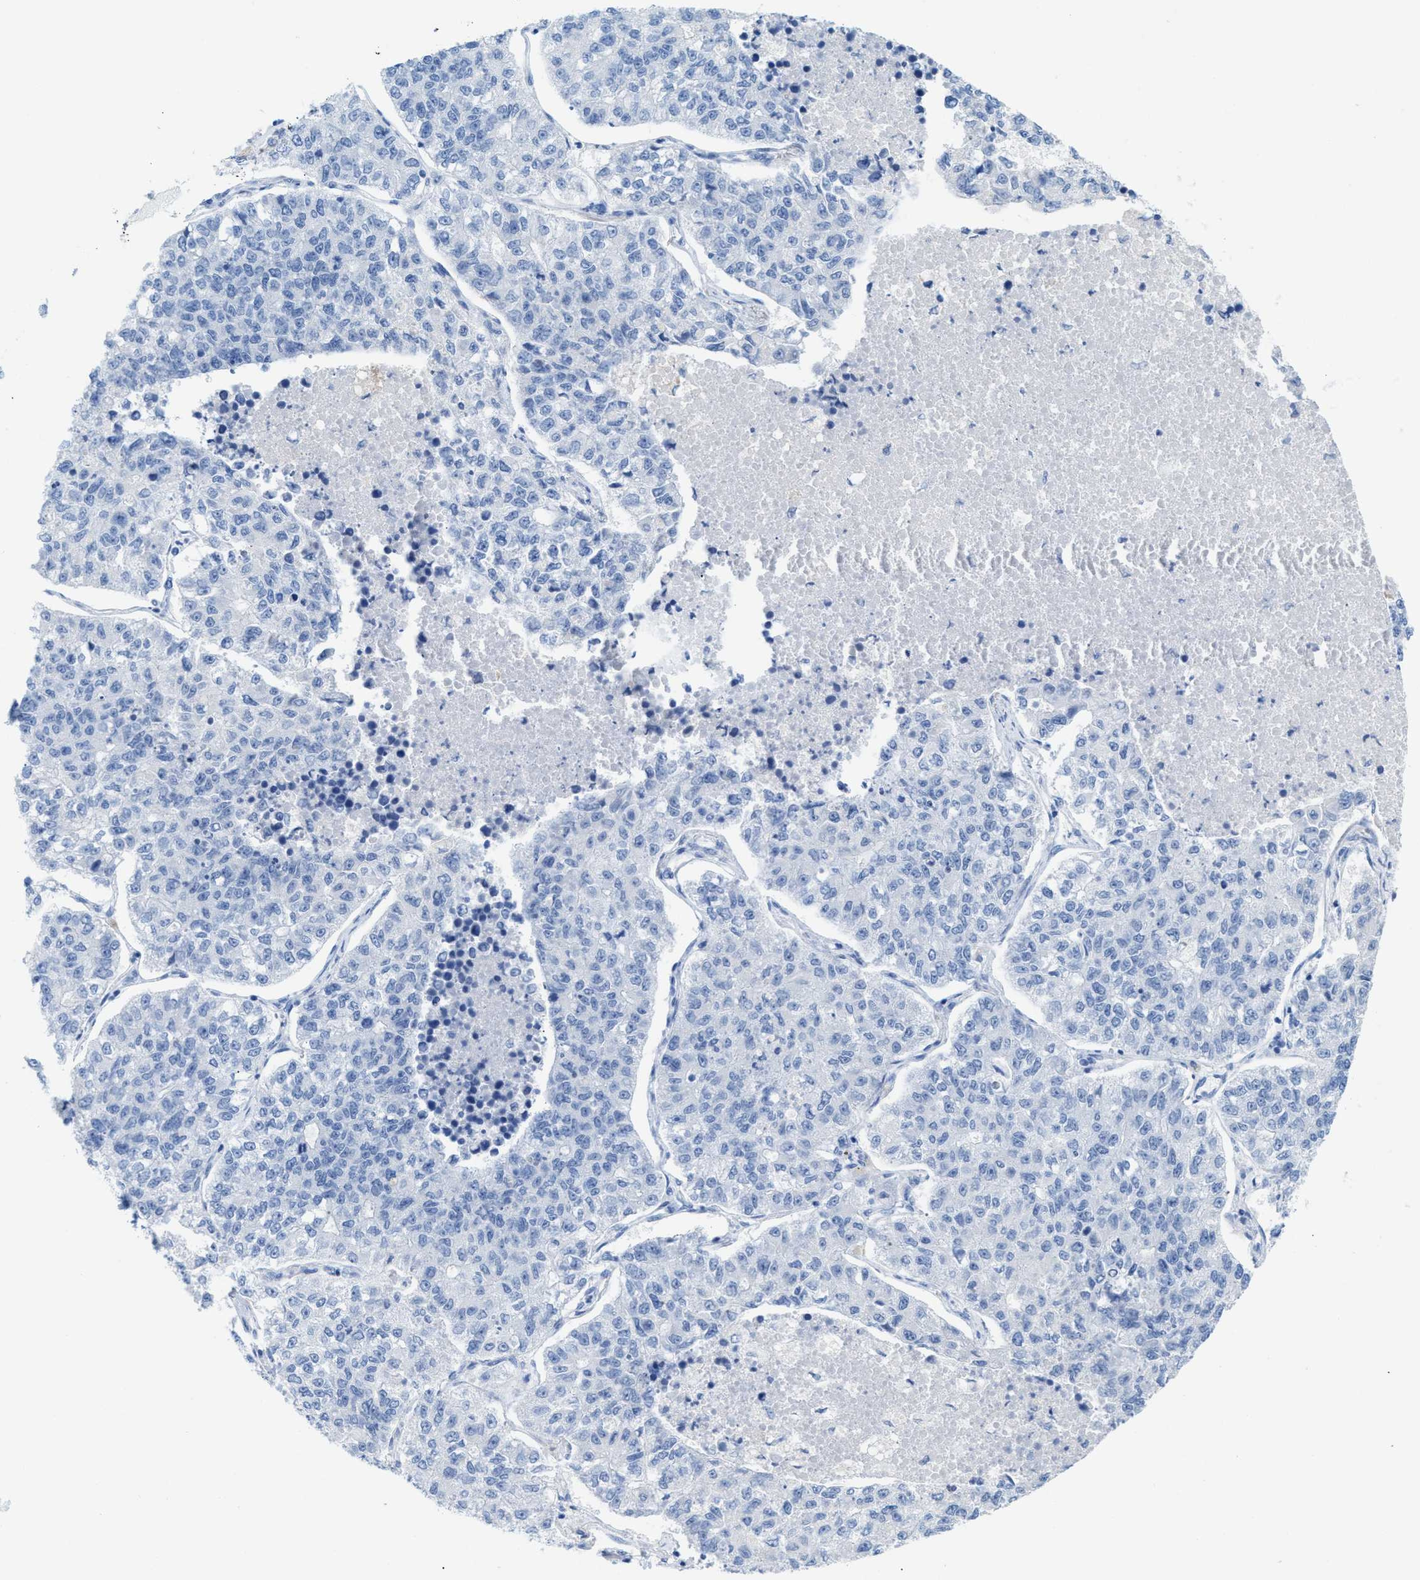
{"staining": {"intensity": "negative", "quantity": "none", "location": "none"}, "tissue": "lung cancer", "cell_type": "Tumor cells", "image_type": "cancer", "snomed": [{"axis": "morphology", "description": "Adenocarcinoma, NOS"}, {"axis": "topography", "description": "Lung"}], "caption": "The photomicrograph reveals no staining of tumor cells in lung adenocarcinoma.", "gene": "ANKFN1", "patient": {"sex": "male", "age": 49}}